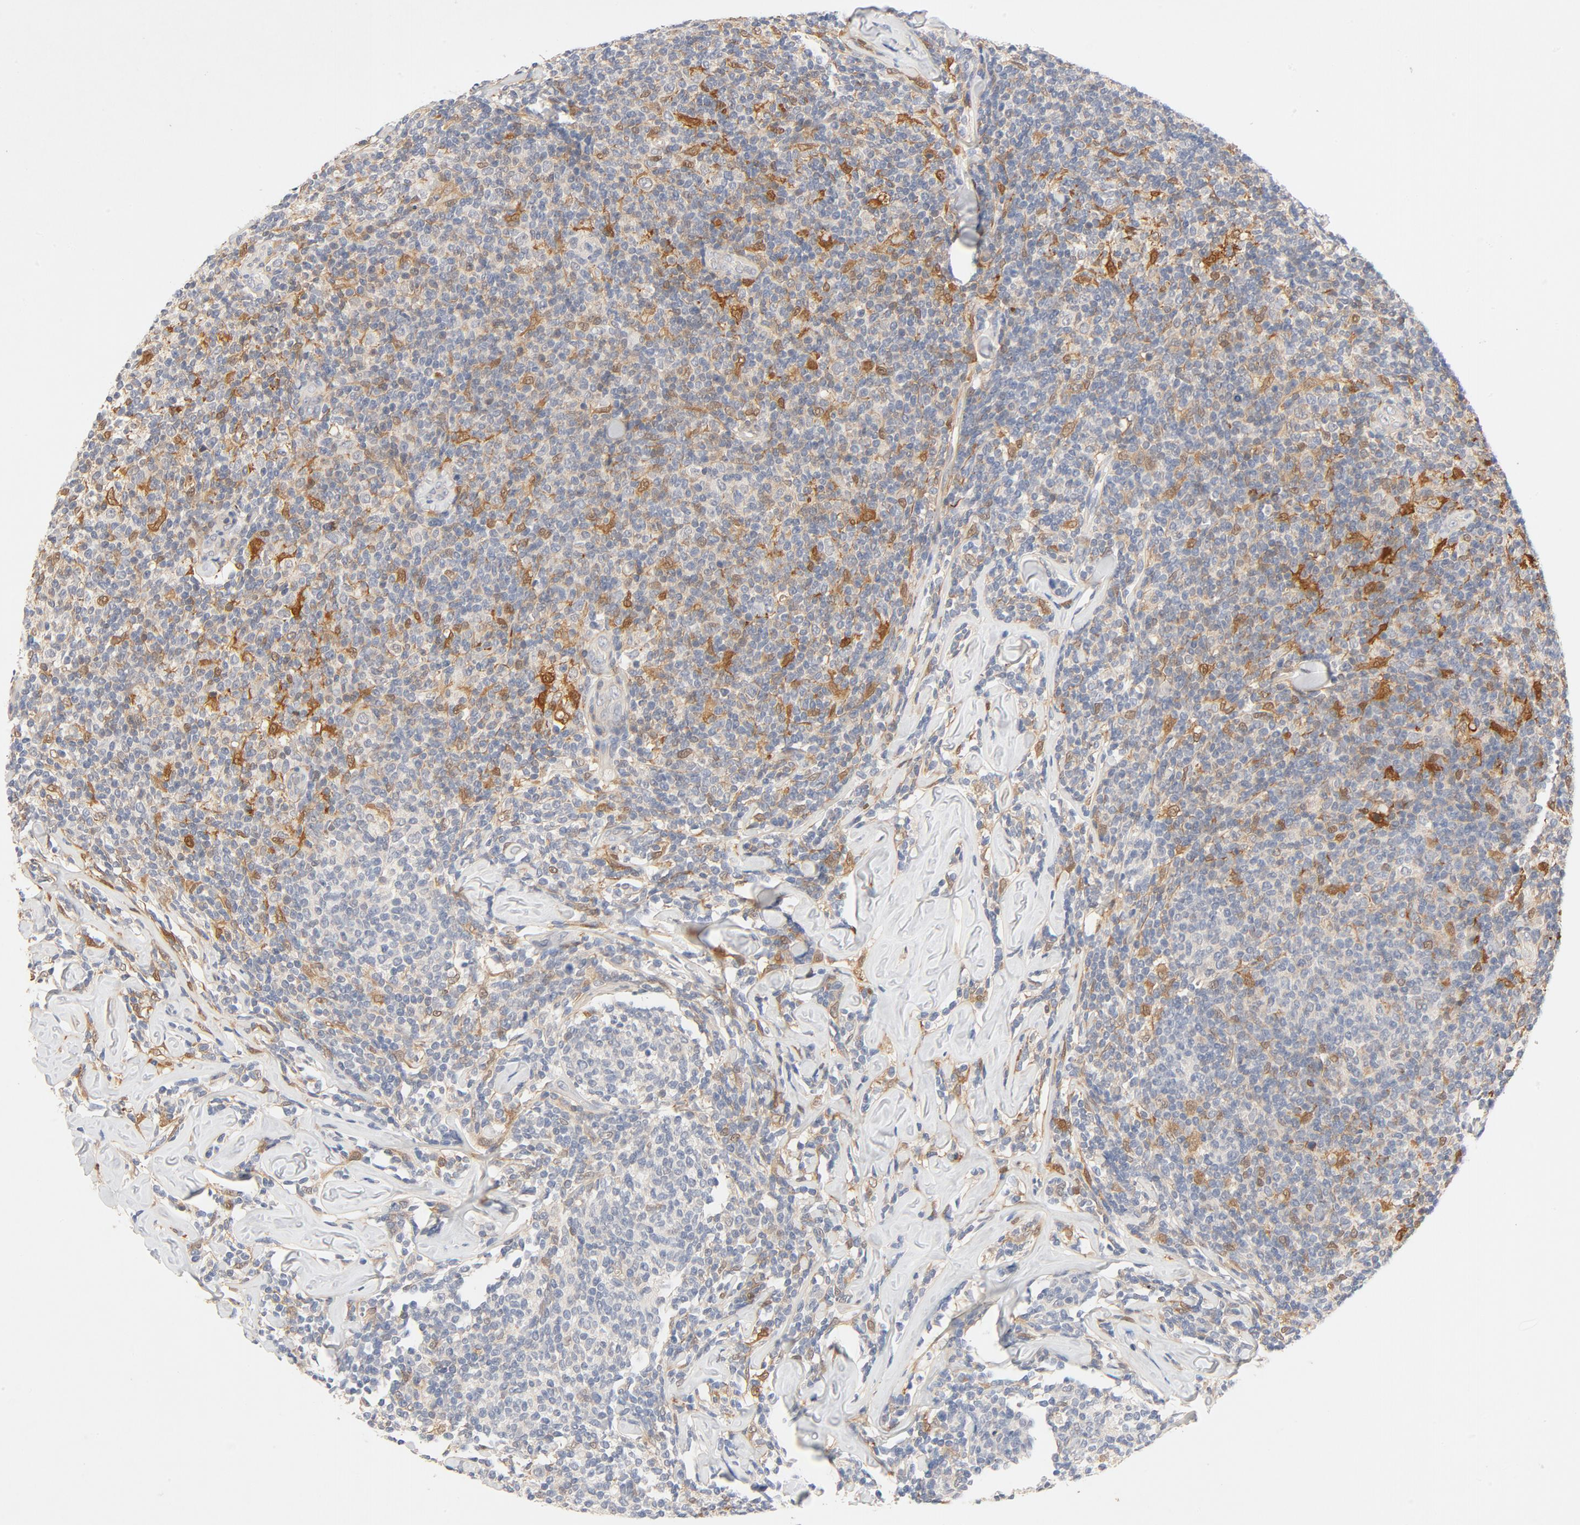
{"staining": {"intensity": "moderate", "quantity": "25%-75%", "location": "cytoplasmic/membranous"}, "tissue": "lymphoma", "cell_type": "Tumor cells", "image_type": "cancer", "snomed": [{"axis": "morphology", "description": "Malignant lymphoma, non-Hodgkin's type, Low grade"}, {"axis": "topography", "description": "Lymph node"}], "caption": "Protein staining of lymphoma tissue demonstrates moderate cytoplasmic/membranous staining in approximately 25%-75% of tumor cells.", "gene": "STAT1", "patient": {"sex": "female", "age": 56}}